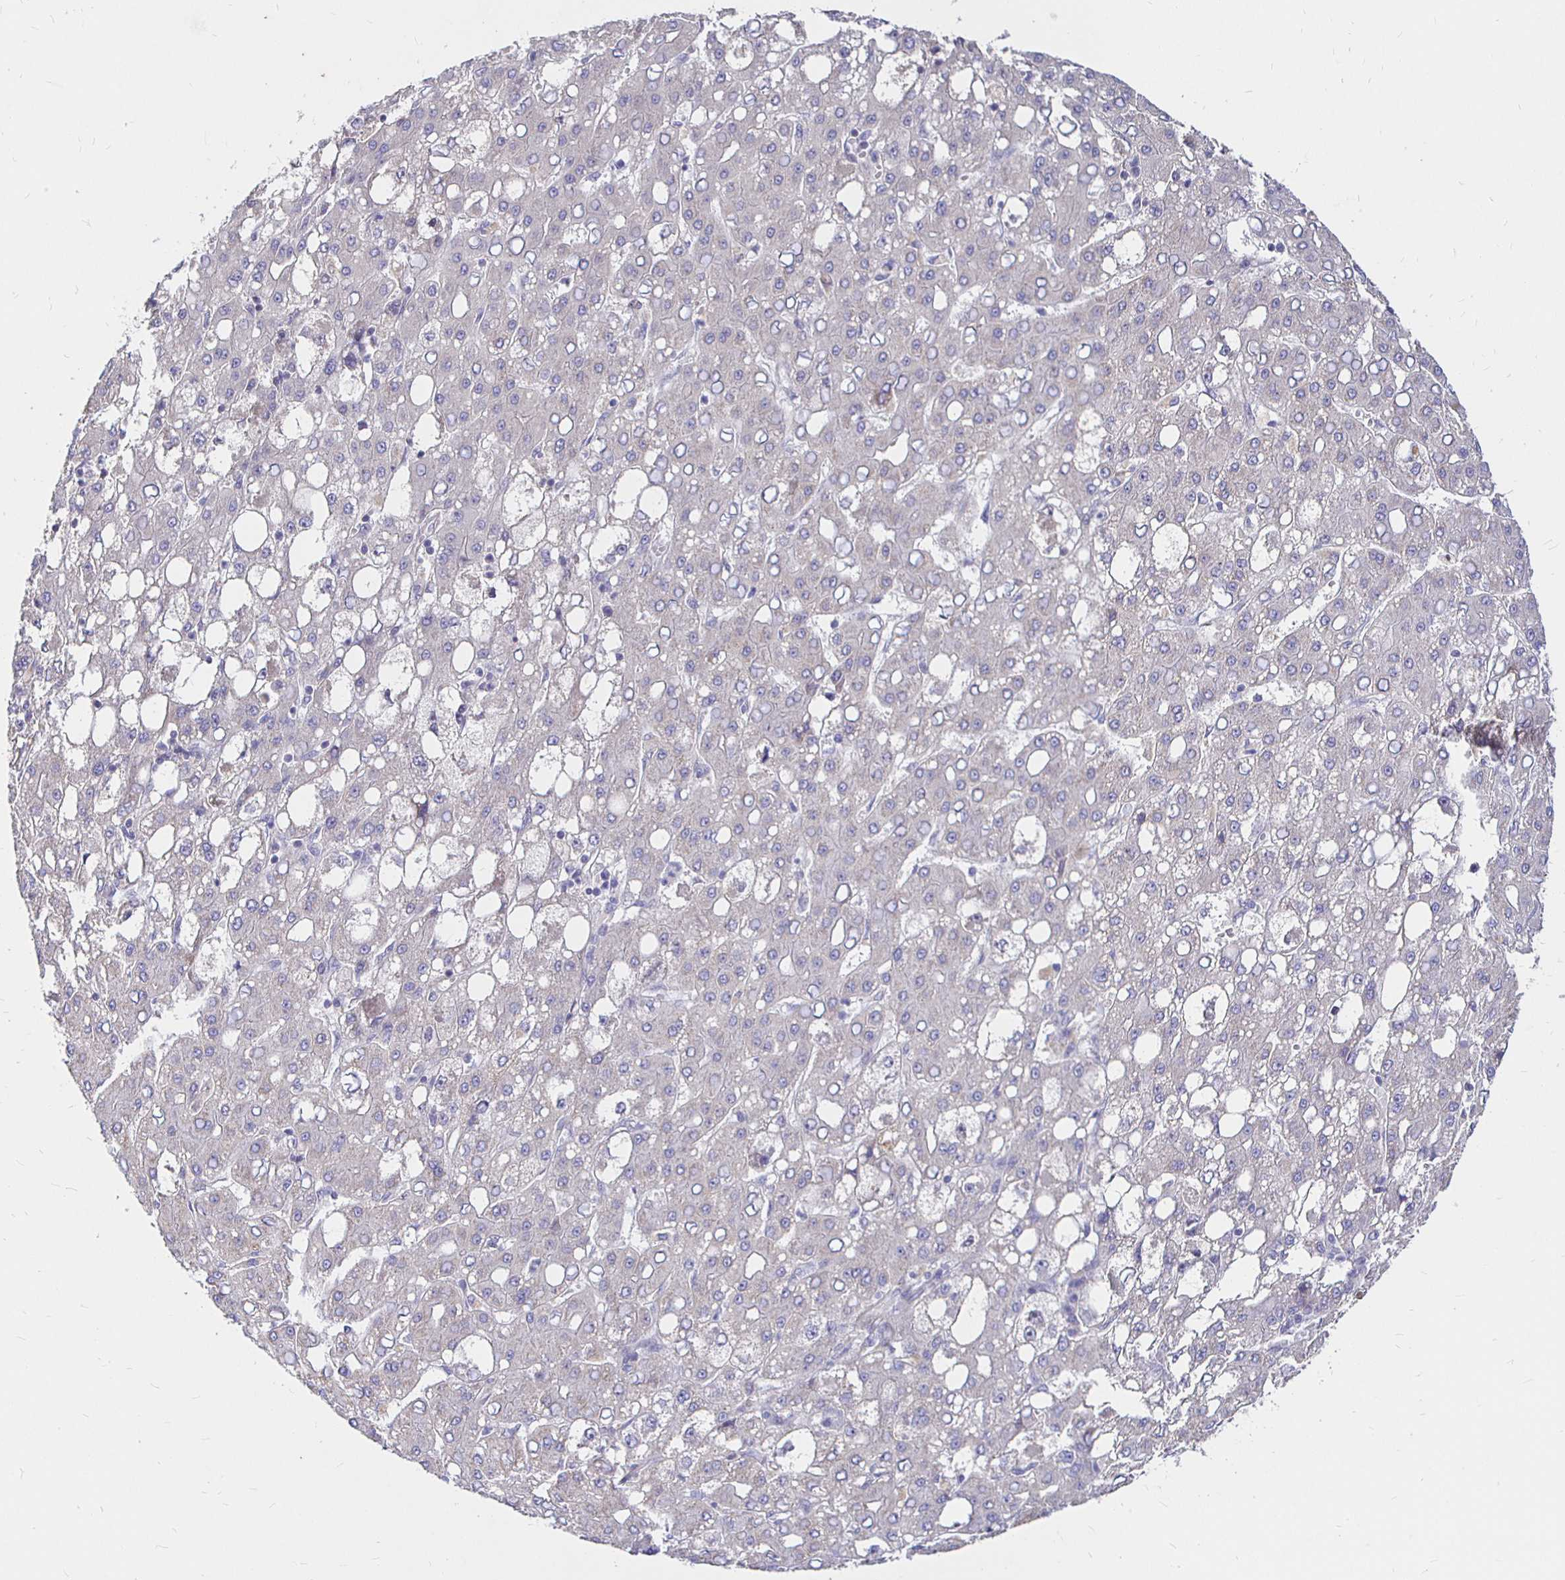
{"staining": {"intensity": "negative", "quantity": "none", "location": "none"}, "tissue": "liver cancer", "cell_type": "Tumor cells", "image_type": "cancer", "snomed": [{"axis": "morphology", "description": "Carcinoma, Hepatocellular, NOS"}, {"axis": "topography", "description": "Liver"}], "caption": "A micrograph of human liver cancer (hepatocellular carcinoma) is negative for staining in tumor cells. (DAB immunohistochemistry with hematoxylin counter stain).", "gene": "PALM2AKAP2", "patient": {"sex": "male", "age": 65}}